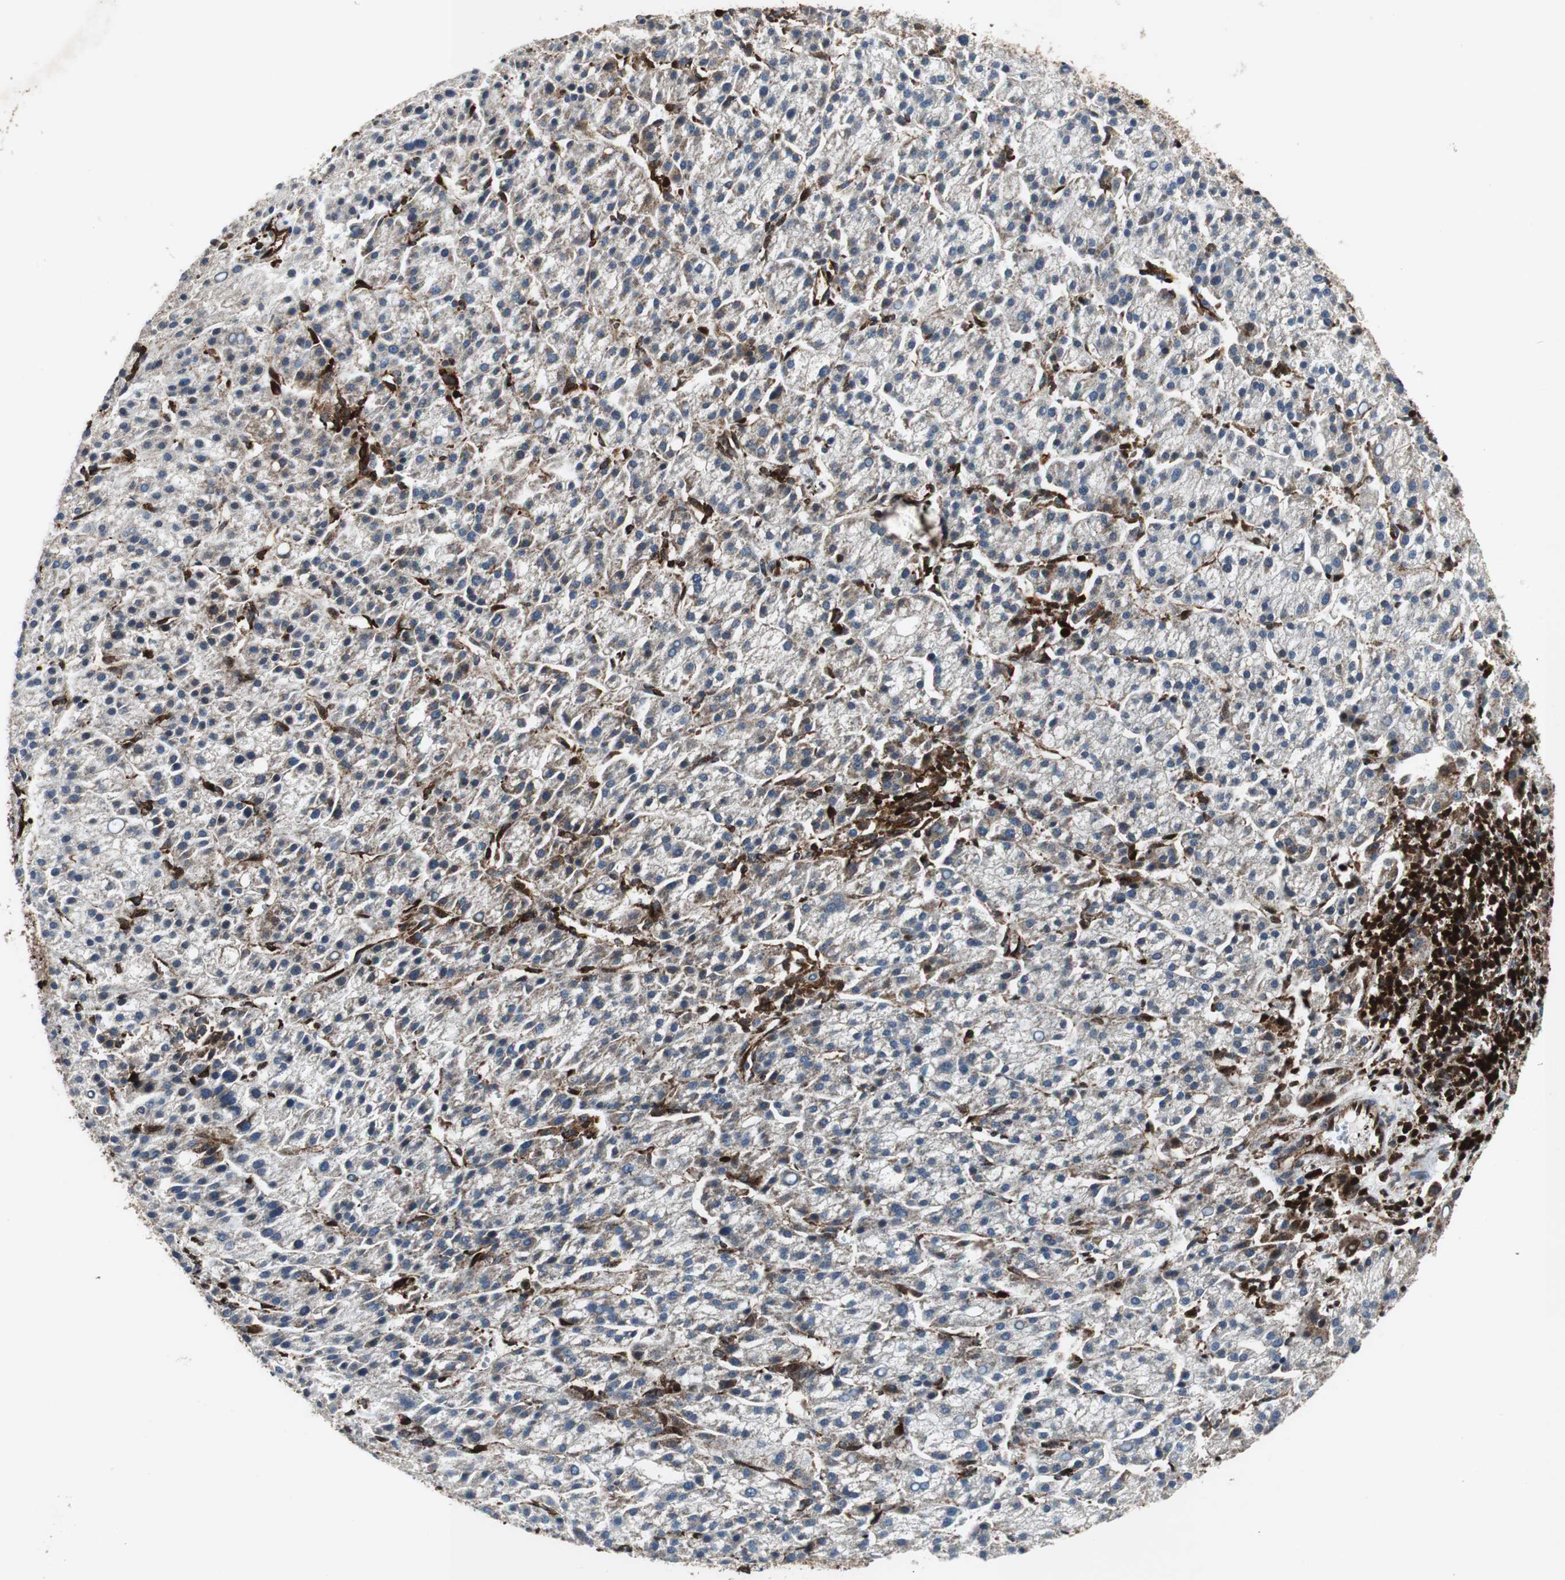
{"staining": {"intensity": "negative", "quantity": "none", "location": "none"}, "tissue": "liver cancer", "cell_type": "Tumor cells", "image_type": "cancer", "snomed": [{"axis": "morphology", "description": "Carcinoma, Hepatocellular, NOS"}, {"axis": "topography", "description": "Liver"}], "caption": "Immunohistochemical staining of liver cancer demonstrates no significant positivity in tumor cells. (Brightfield microscopy of DAB IHC at high magnification).", "gene": "TUBA4A", "patient": {"sex": "female", "age": 58}}